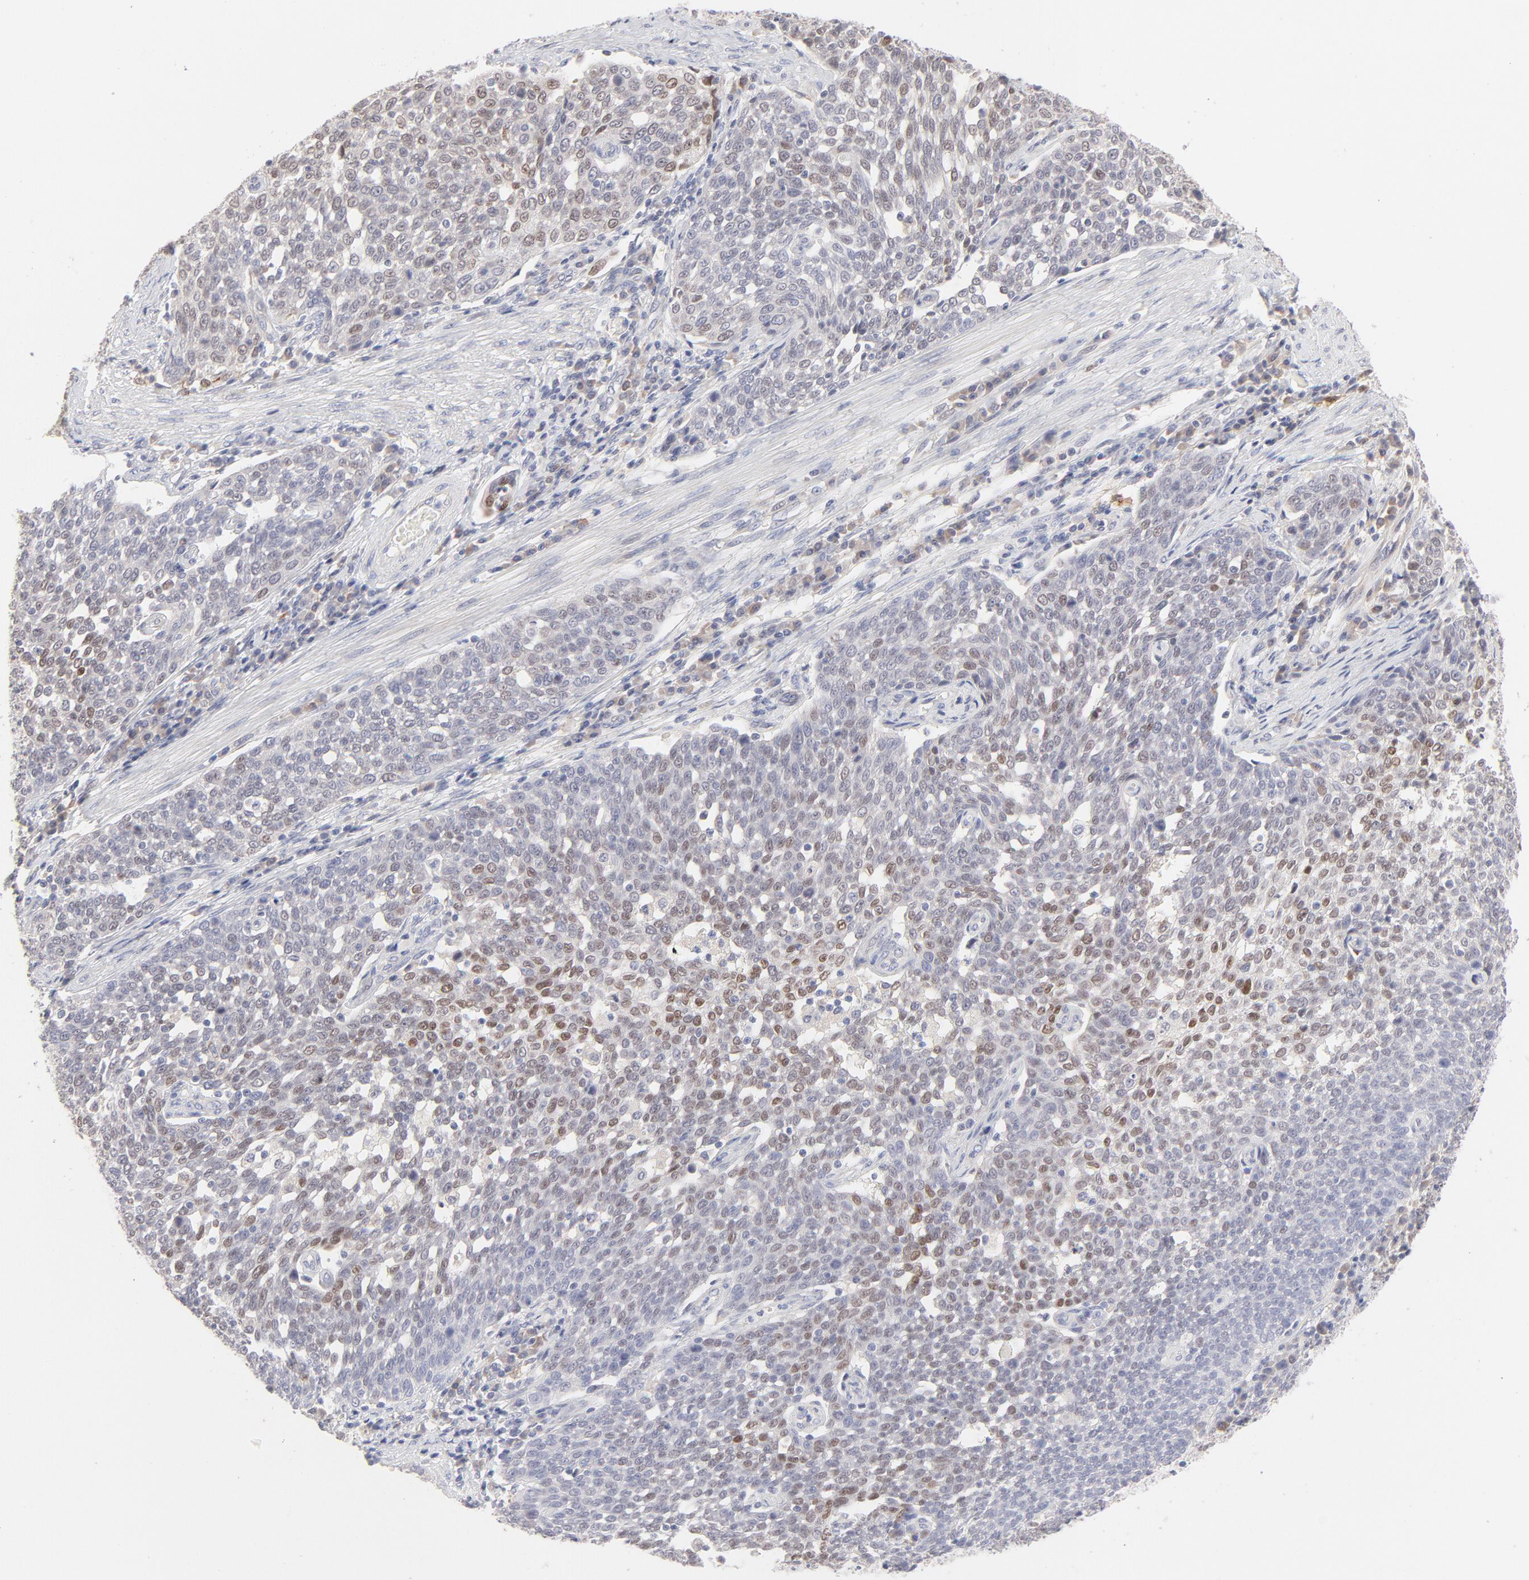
{"staining": {"intensity": "weak", "quantity": "<25%", "location": "nuclear"}, "tissue": "cervical cancer", "cell_type": "Tumor cells", "image_type": "cancer", "snomed": [{"axis": "morphology", "description": "Squamous cell carcinoma, NOS"}, {"axis": "topography", "description": "Cervix"}], "caption": "Immunohistochemistry image of human squamous cell carcinoma (cervical) stained for a protein (brown), which shows no positivity in tumor cells. (Brightfield microscopy of DAB (3,3'-diaminobenzidine) immunohistochemistry at high magnification).", "gene": "ELF3", "patient": {"sex": "female", "age": 34}}